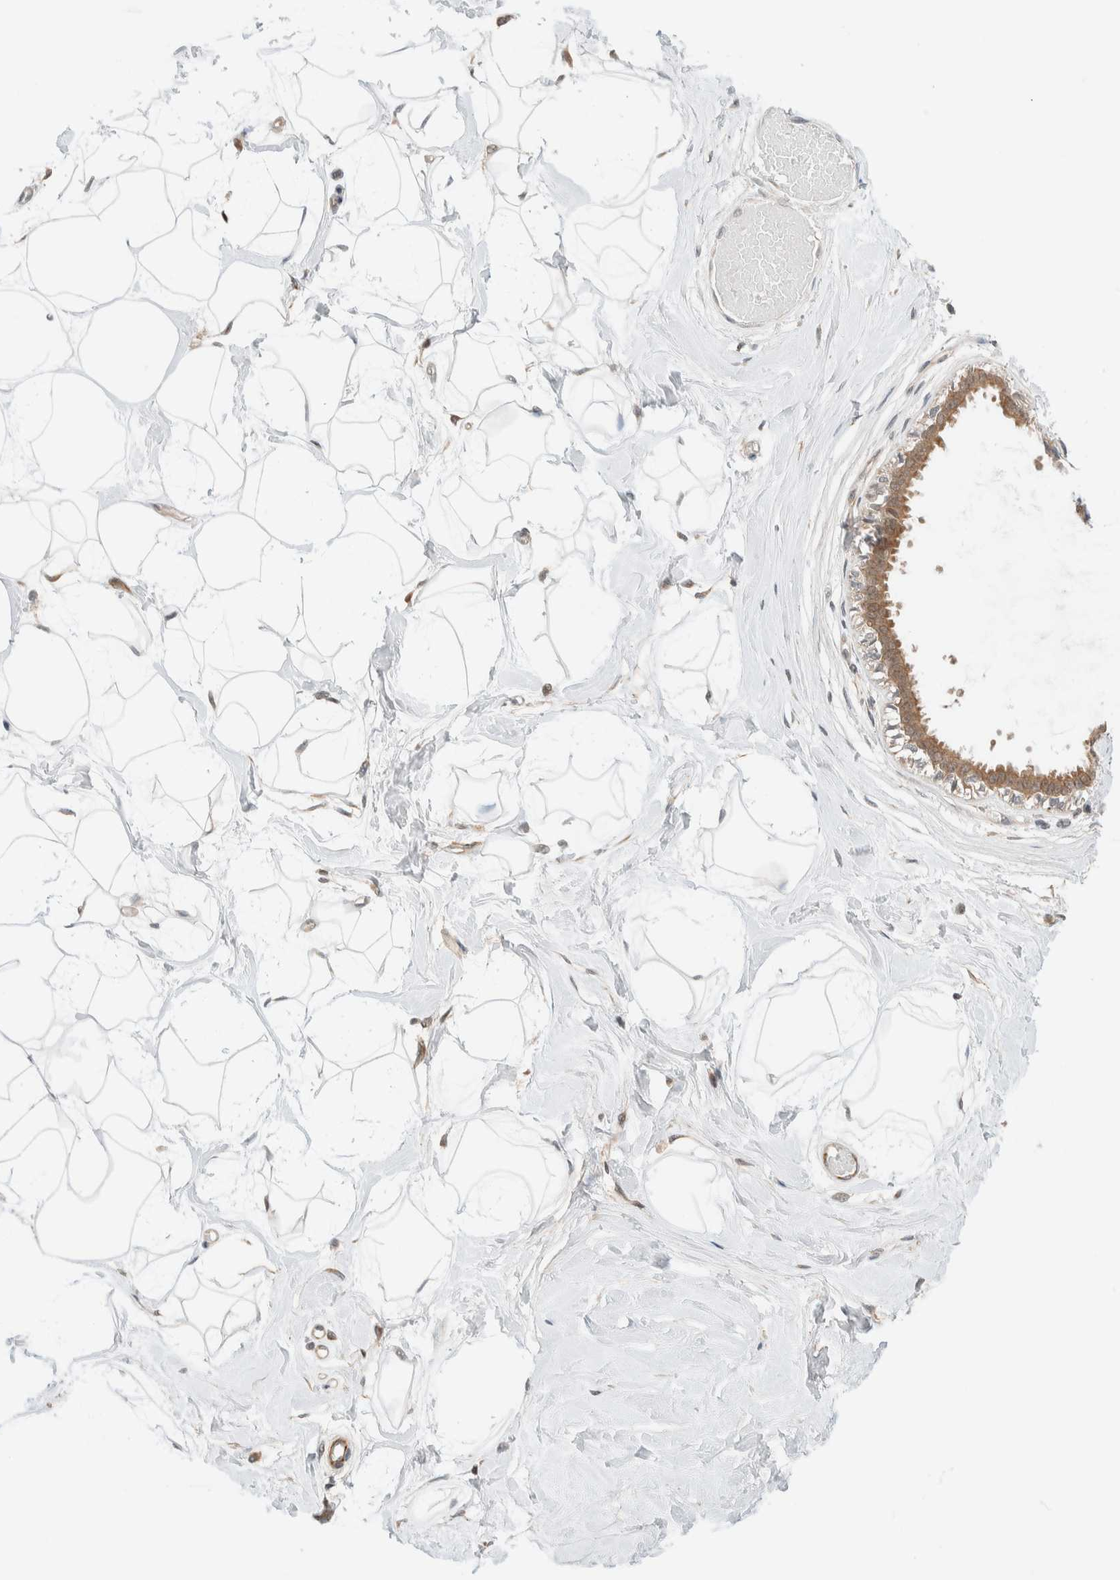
{"staining": {"intensity": "negative", "quantity": "none", "location": "none"}, "tissue": "breast", "cell_type": "Adipocytes", "image_type": "normal", "snomed": [{"axis": "morphology", "description": "Normal tissue, NOS"}, {"axis": "topography", "description": "Breast"}], "caption": "The IHC micrograph has no significant expression in adipocytes of breast.", "gene": "C8orf76", "patient": {"sex": "female", "age": 45}}